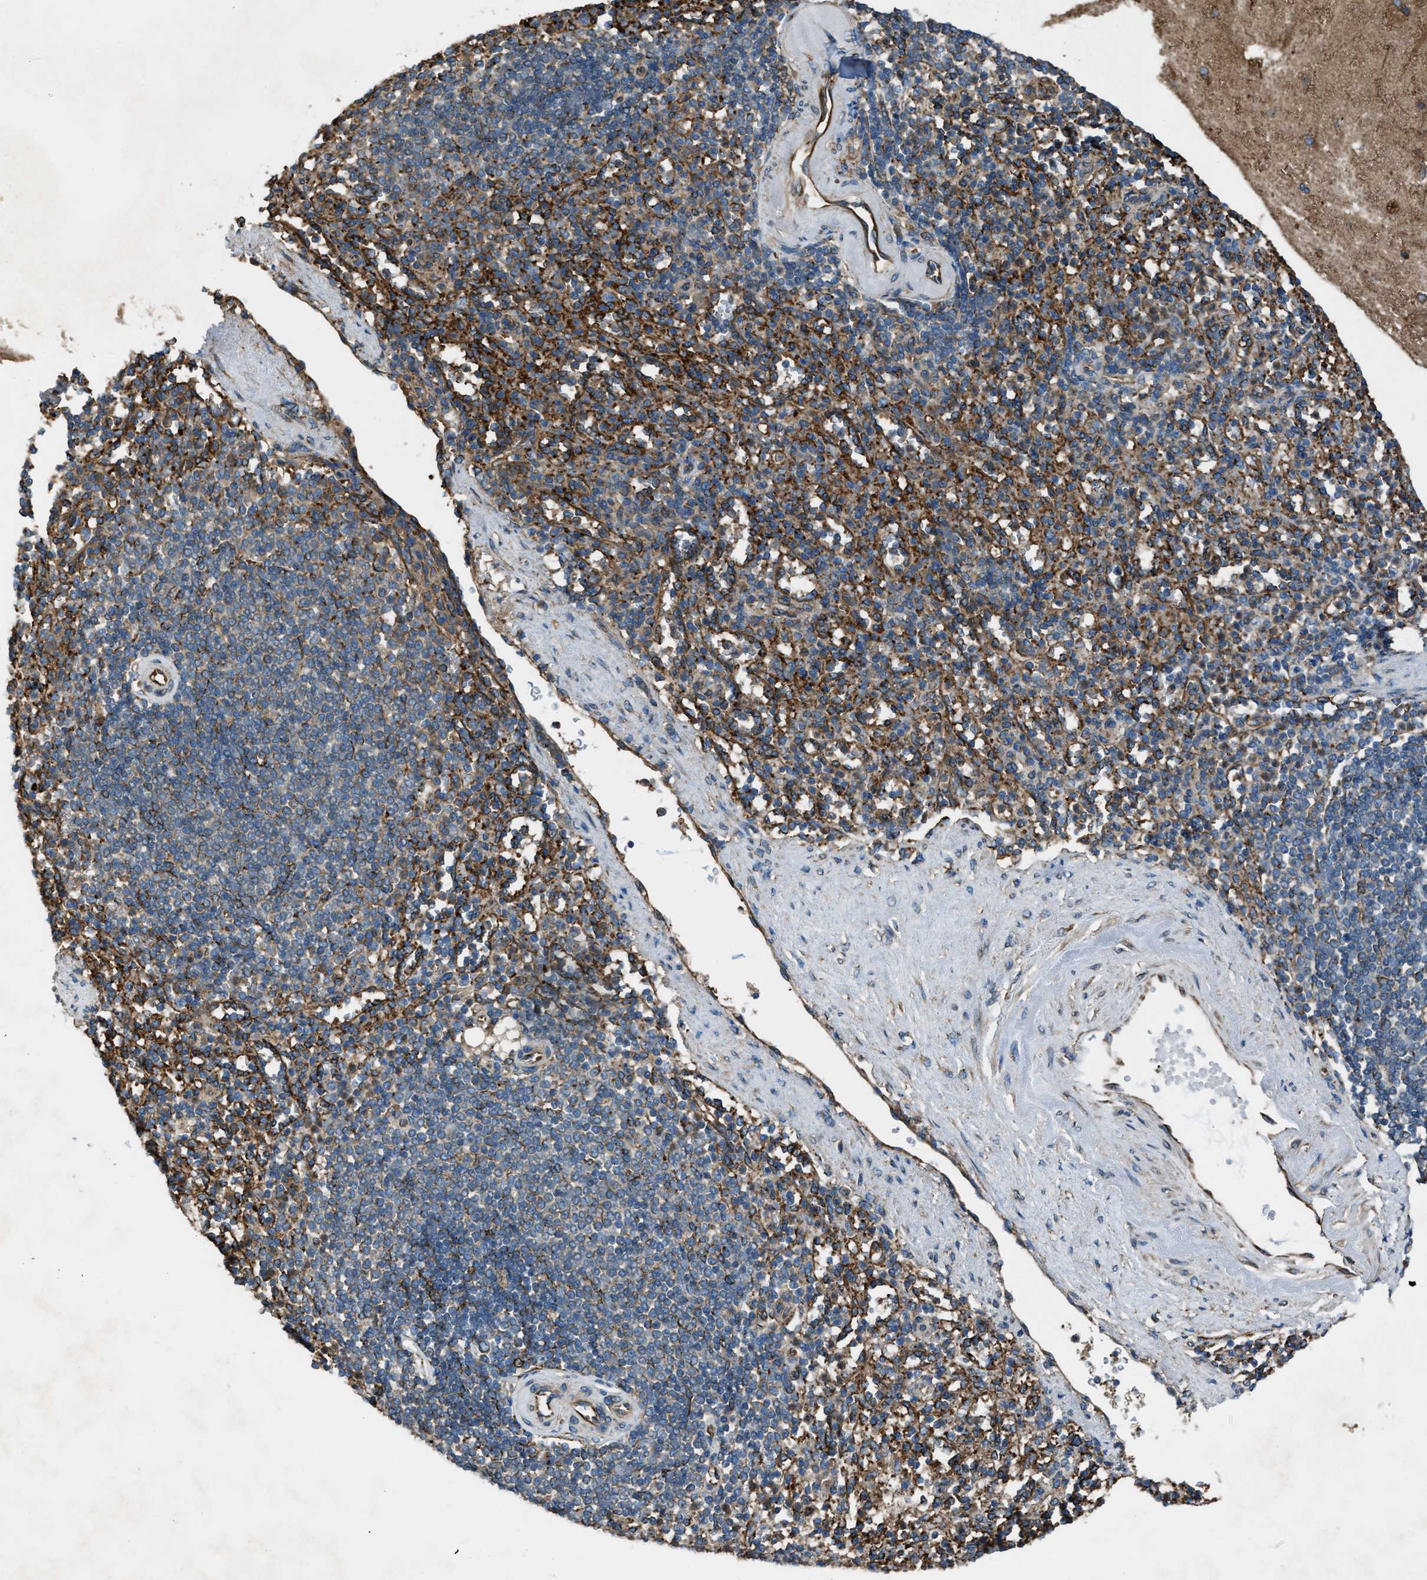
{"staining": {"intensity": "moderate", "quantity": ">75%", "location": "cytoplasmic/membranous"}, "tissue": "spleen", "cell_type": "Cells in red pulp", "image_type": "normal", "snomed": [{"axis": "morphology", "description": "Normal tissue, NOS"}, {"axis": "topography", "description": "Spleen"}], "caption": "Spleen stained with DAB (3,3'-diaminobenzidine) immunohistochemistry (IHC) exhibits medium levels of moderate cytoplasmic/membranous staining in about >75% of cells in red pulp.", "gene": "TRPC1", "patient": {"sex": "female", "age": 74}}